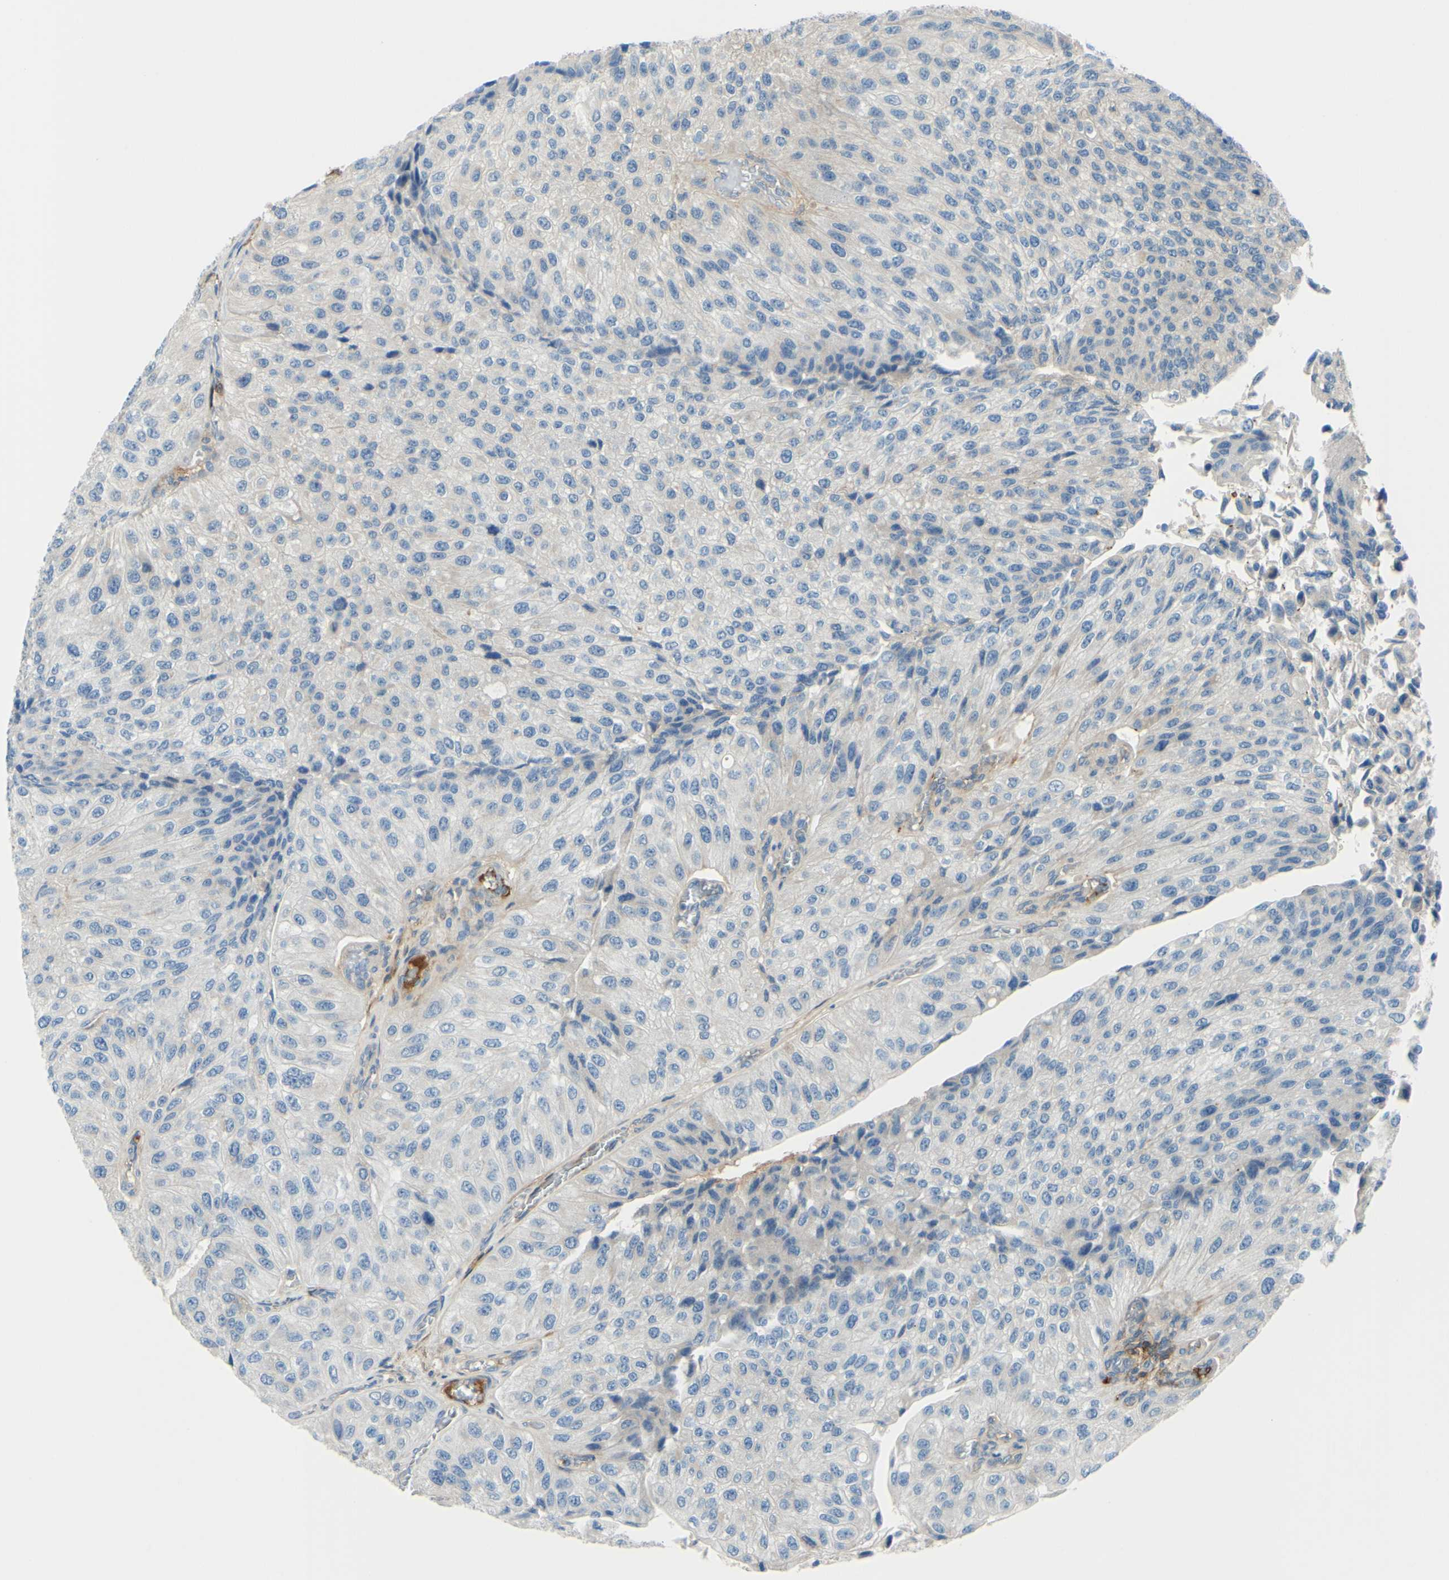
{"staining": {"intensity": "negative", "quantity": "none", "location": "none"}, "tissue": "urothelial cancer", "cell_type": "Tumor cells", "image_type": "cancer", "snomed": [{"axis": "morphology", "description": "Urothelial carcinoma, High grade"}, {"axis": "topography", "description": "Kidney"}, {"axis": "topography", "description": "Urinary bladder"}], "caption": "IHC of human high-grade urothelial carcinoma exhibits no positivity in tumor cells.", "gene": "ARHGAP1", "patient": {"sex": "male", "age": 77}}